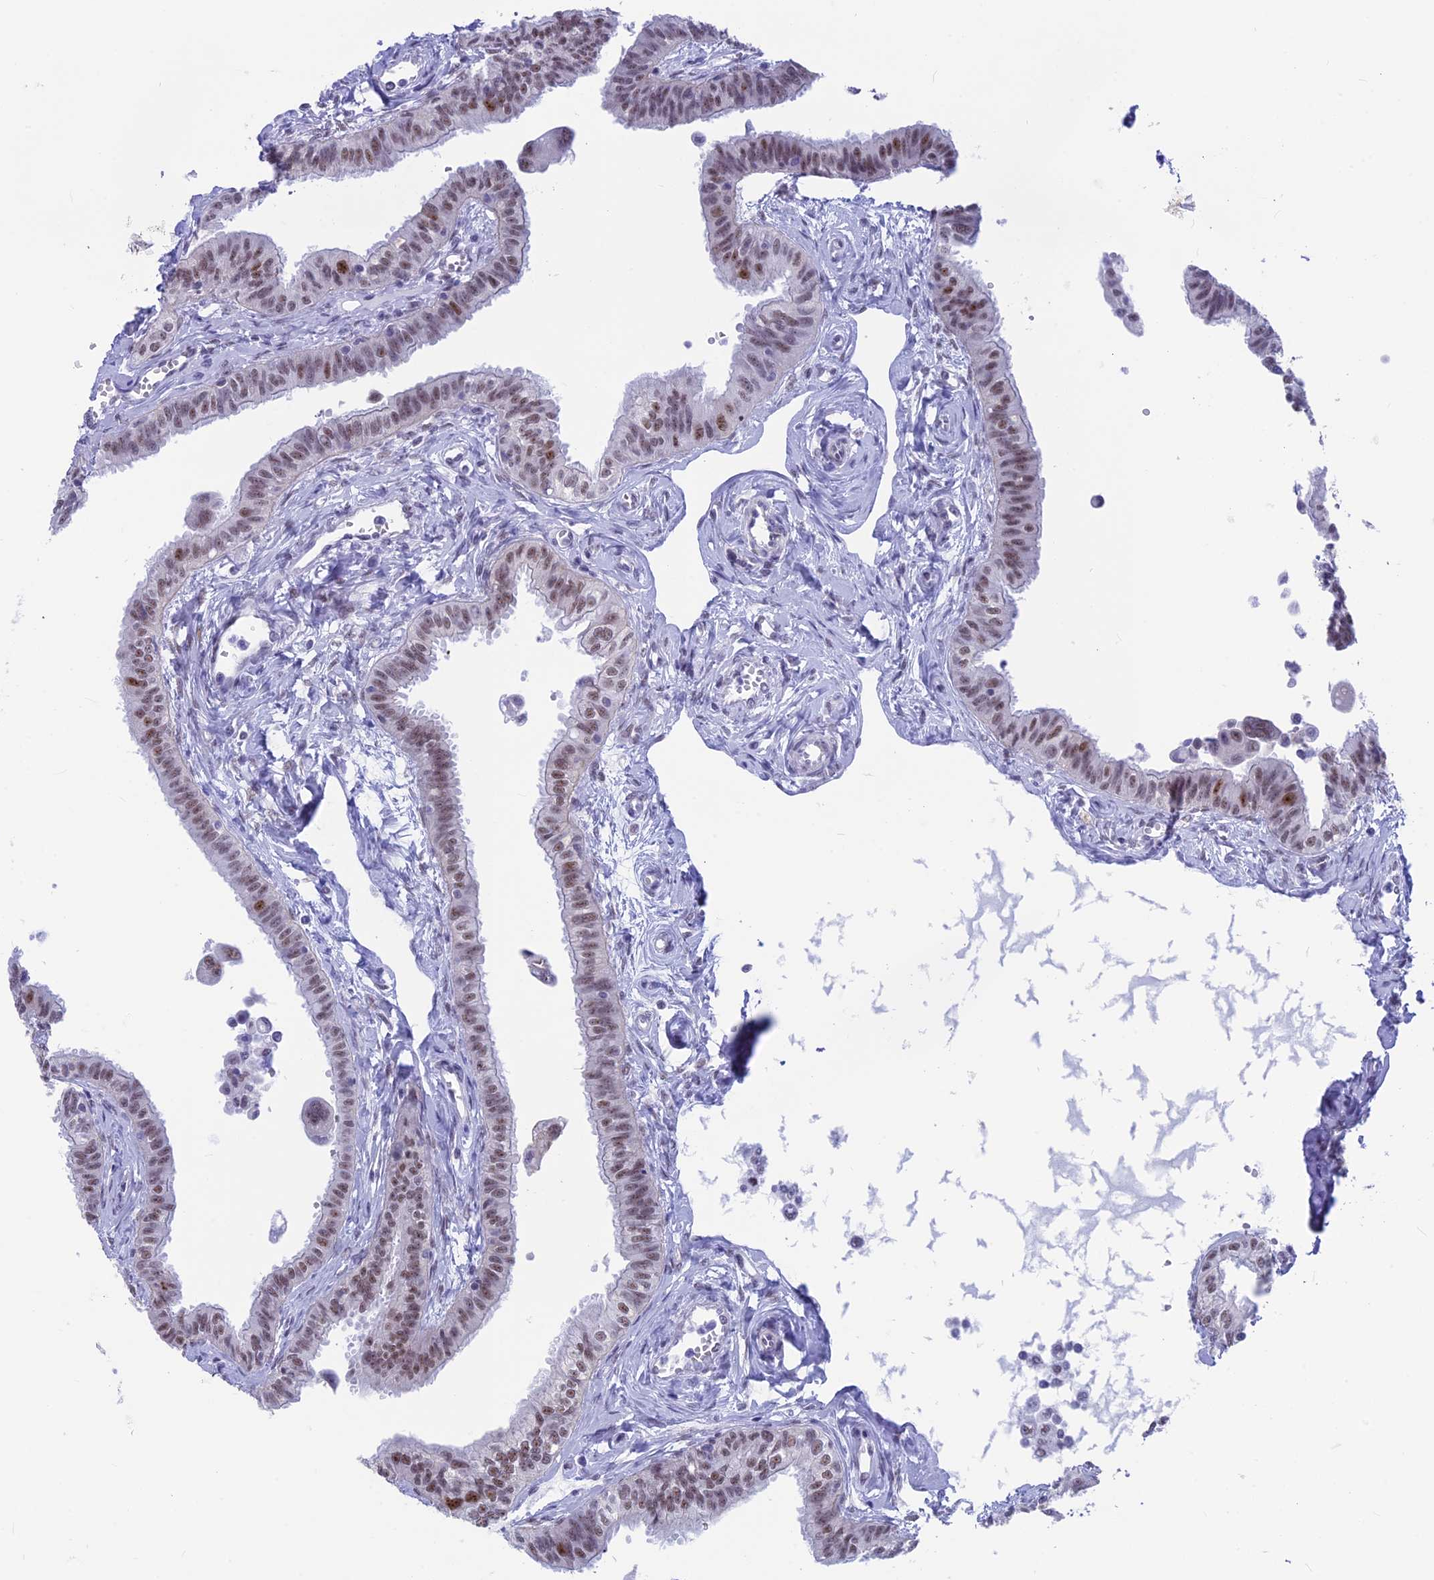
{"staining": {"intensity": "moderate", "quantity": ">75%", "location": "nuclear"}, "tissue": "fallopian tube", "cell_type": "Glandular cells", "image_type": "normal", "snomed": [{"axis": "morphology", "description": "Normal tissue, NOS"}, {"axis": "morphology", "description": "Carcinoma, NOS"}, {"axis": "topography", "description": "Fallopian tube"}, {"axis": "topography", "description": "Ovary"}], "caption": "Immunohistochemistry (IHC) (DAB) staining of unremarkable fallopian tube shows moderate nuclear protein staining in about >75% of glandular cells. The staining was performed using DAB, with brown indicating positive protein expression. Nuclei are stained blue with hematoxylin.", "gene": "SRSF5", "patient": {"sex": "female", "age": 59}}